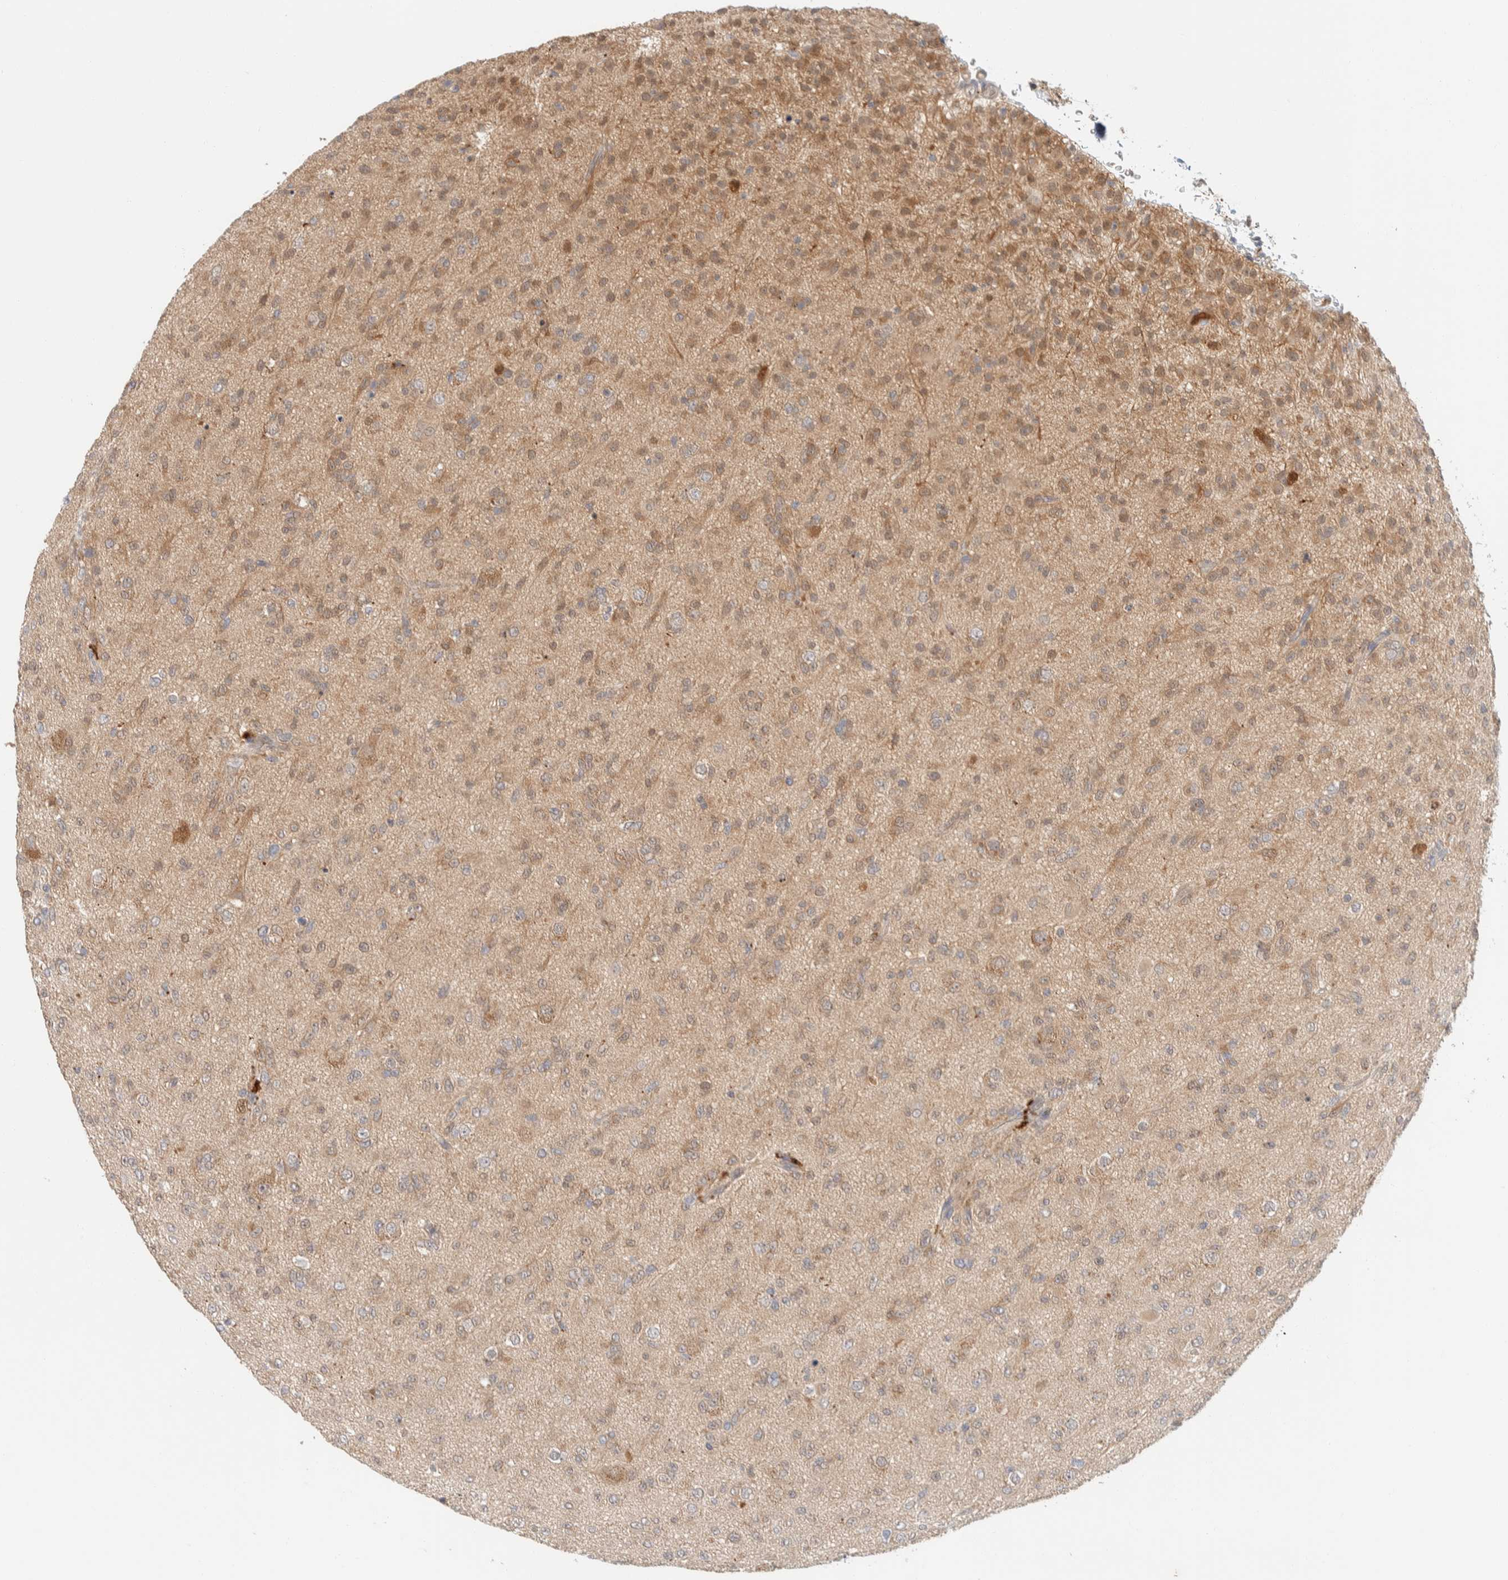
{"staining": {"intensity": "moderate", "quantity": "25%-75%", "location": "cytoplasmic/membranous"}, "tissue": "glioma", "cell_type": "Tumor cells", "image_type": "cancer", "snomed": [{"axis": "morphology", "description": "Glioma, malignant, Low grade"}, {"axis": "topography", "description": "Brain"}], "caption": "There is medium levels of moderate cytoplasmic/membranous staining in tumor cells of malignant glioma (low-grade), as demonstrated by immunohistochemical staining (brown color).", "gene": "GCLM", "patient": {"sex": "male", "age": 65}}